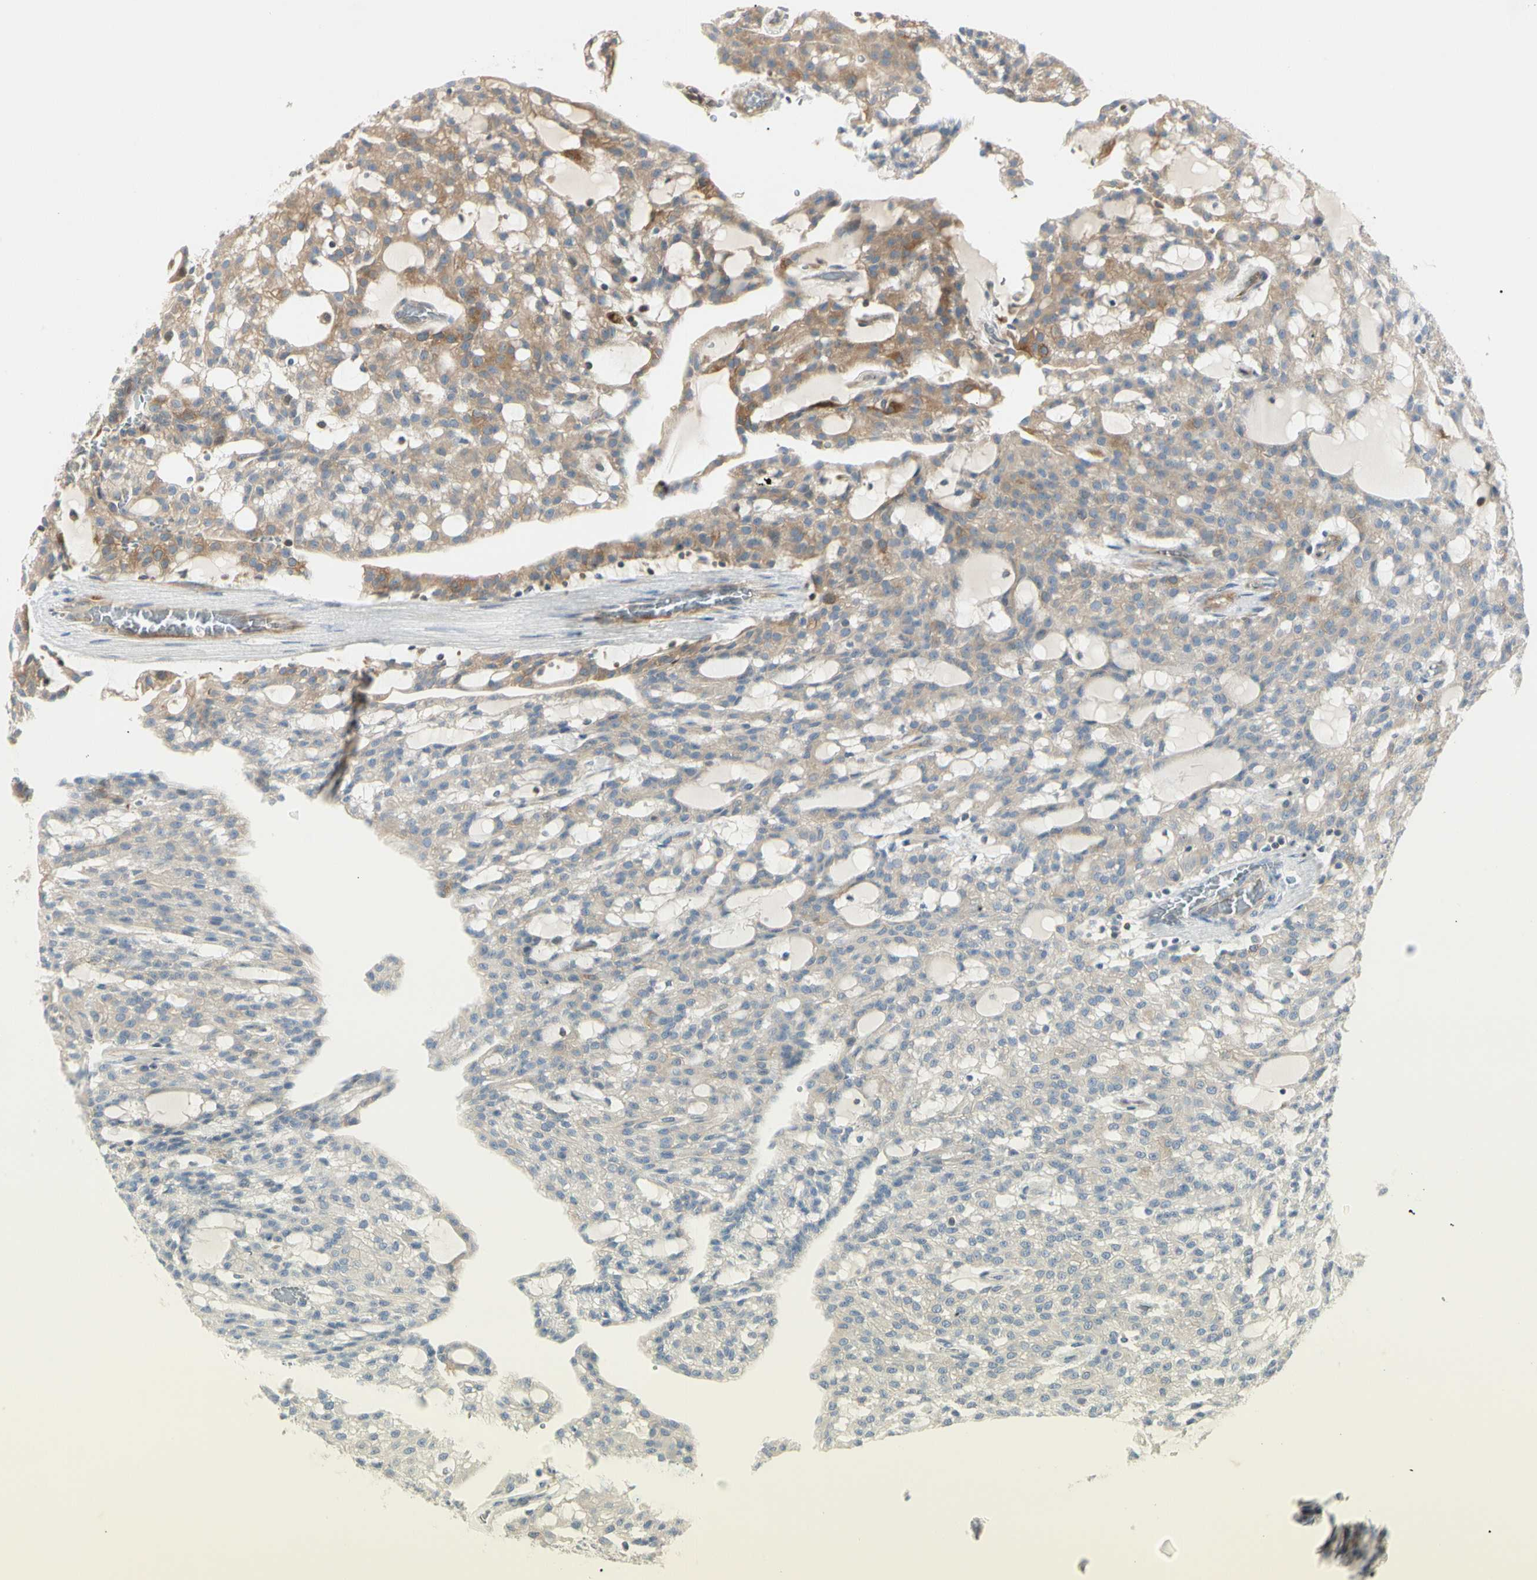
{"staining": {"intensity": "moderate", "quantity": "<25%", "location": "cytoplasmic/membranous"}, "tissue": "renal cancer", "cell_type": "Tumor cells", "image_type": "cancer", "snomed": [{"axis": "morphology", "description": "Adenocarcinoma, NOS"}, {"axis": "topography", "description": "Kidney"}], "caption": "Renal cancer (adenocarcinoma) stained with immunohistochemistry displays moderate cytoplasmic/membranous staining in approximately <25% of tumor cells. The staining was performed using DAB (3,3'-diaminobenzidine), with brown indicating positive protein expression. Nuclei are stained blue with hematoxylin.", "gene": "NFKB2", "patient": {"sex": "male", "age": 63}}